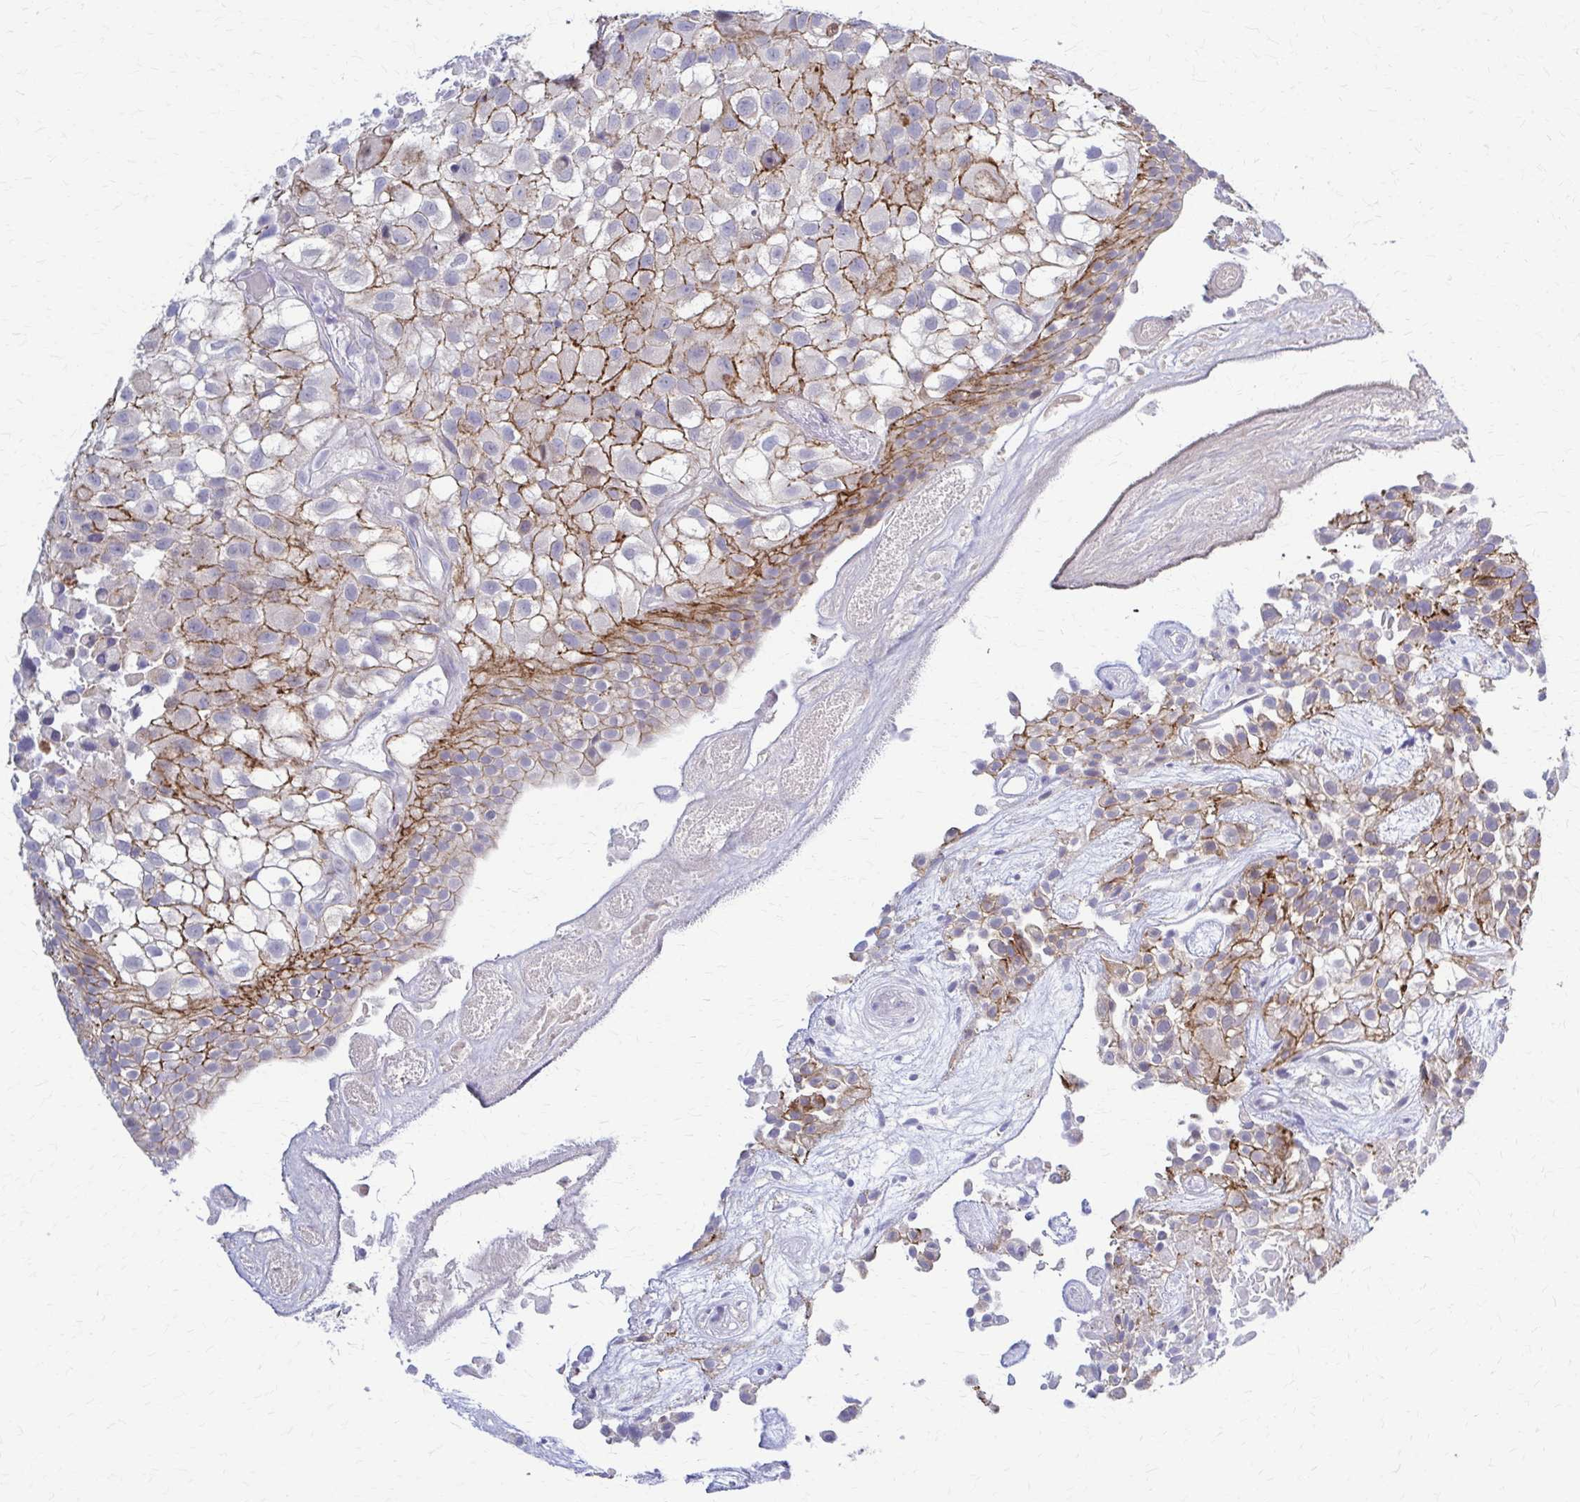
{"staining": {"intensity": "moderate", "quantity": "25%-75%", "location": "cytoplasmic/membranous"}, "tissue": "urothelial cancer", "cell_type": "Tumor cells", "image_type": "cancer", "snomed": [{"axis": "morphology", "description": "Urothelial carcinoma, High grade"}, {"axis": "topography", "description": "Urinary bladder"}], "caption": "A histopathology image of human urothelial cancer stained for a protein exhibits moderate cytoplasmic/membranous brown staining in tumor cells.", "gene": "RHOBTB2", "patient": {"sex": "male", "age": 56}}